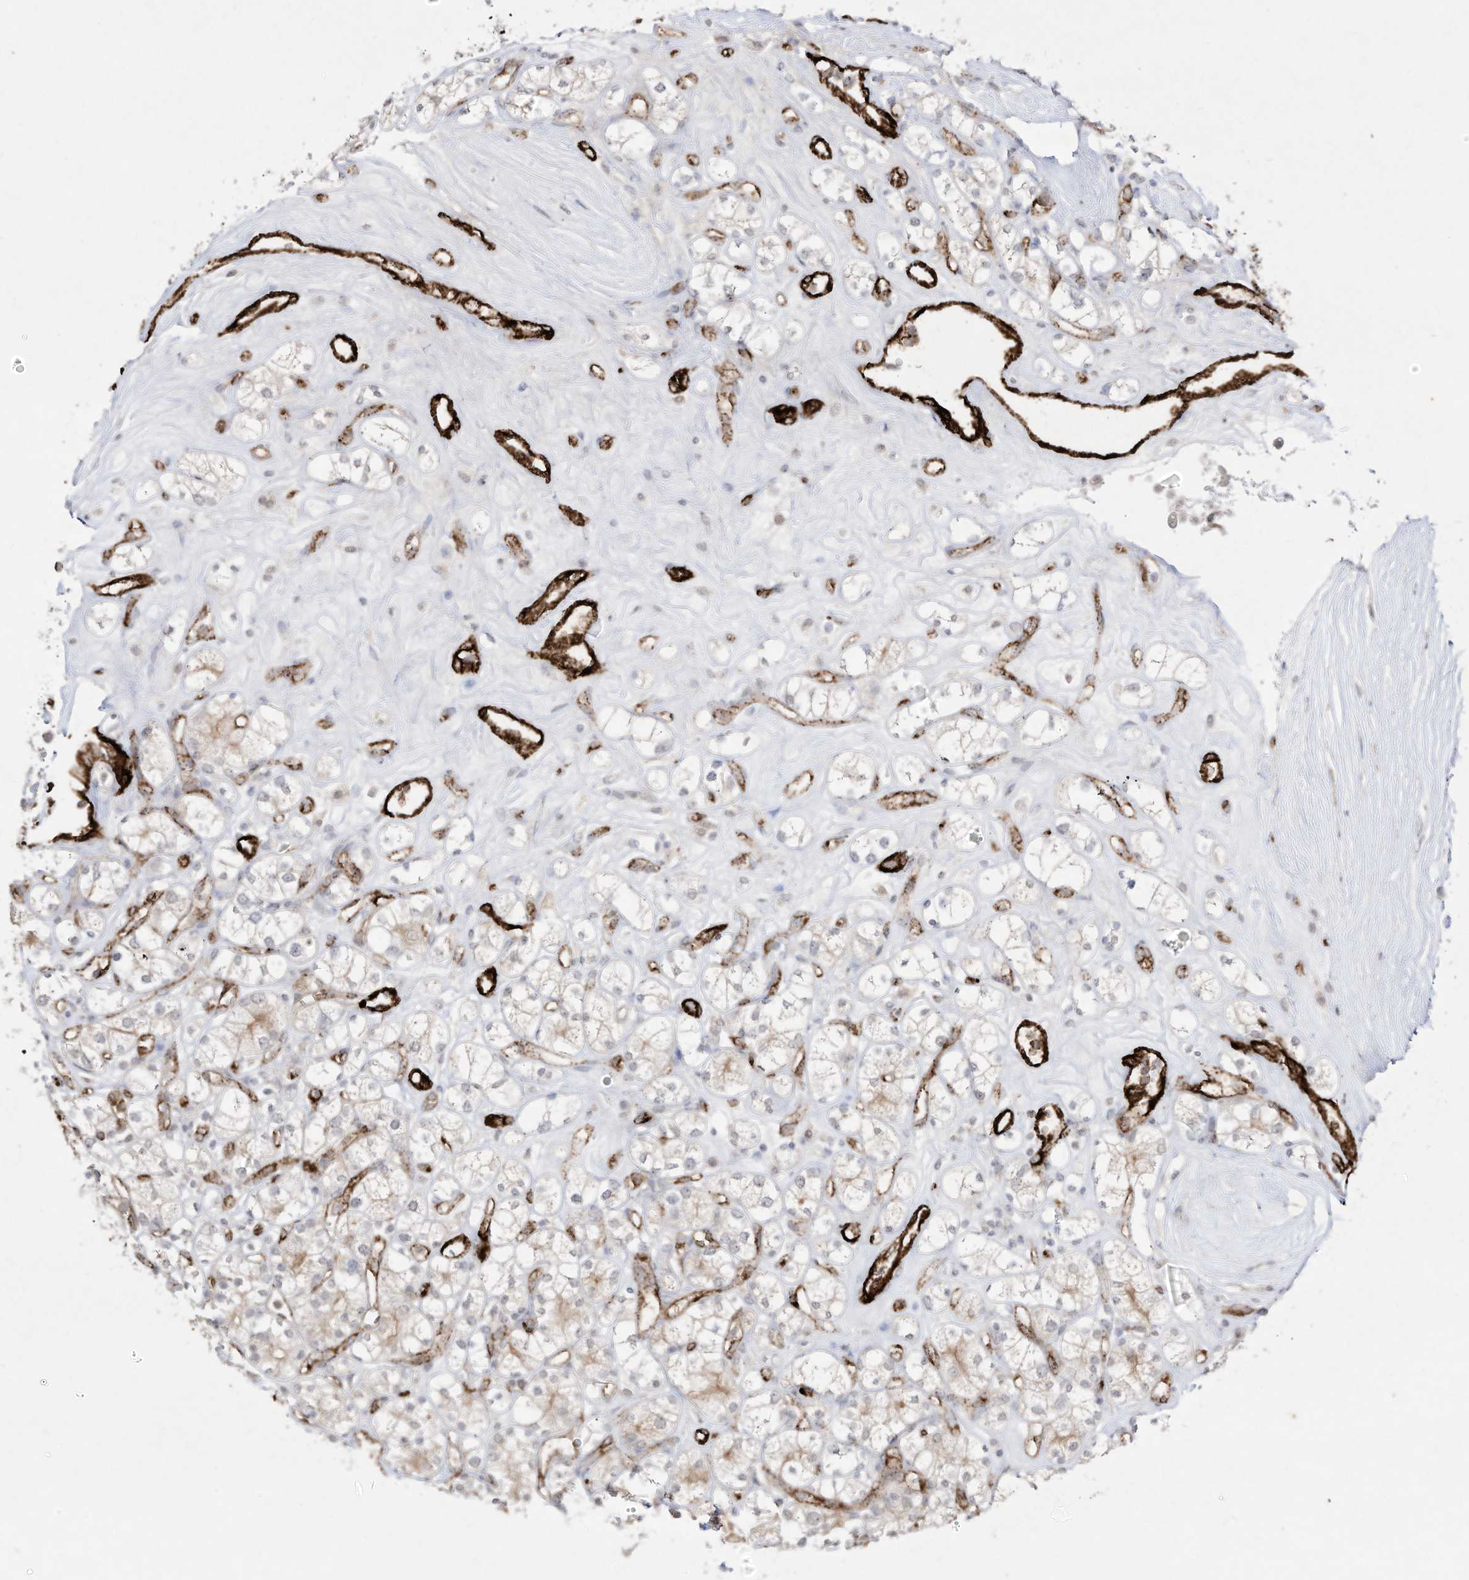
{"staining": {"intensity": "weak", "quantity": "<25%", "location": "cytoplasmic/membranous"}, "tissue": "renal cancer", "cell_type": "Tumor cells", "image_type": "cancer", "snomed": [{"axis": "morphology", "description": "Adenocarcinoma, NOS"}, {"axis": "topography", "description": "Kidney"}], "caption": "Tumor cells are negative for protein expression in human renal cancer (adenocarcinoma).", "gene": "ZGRF1", "patient": {"sex": "male", "age": 77}}